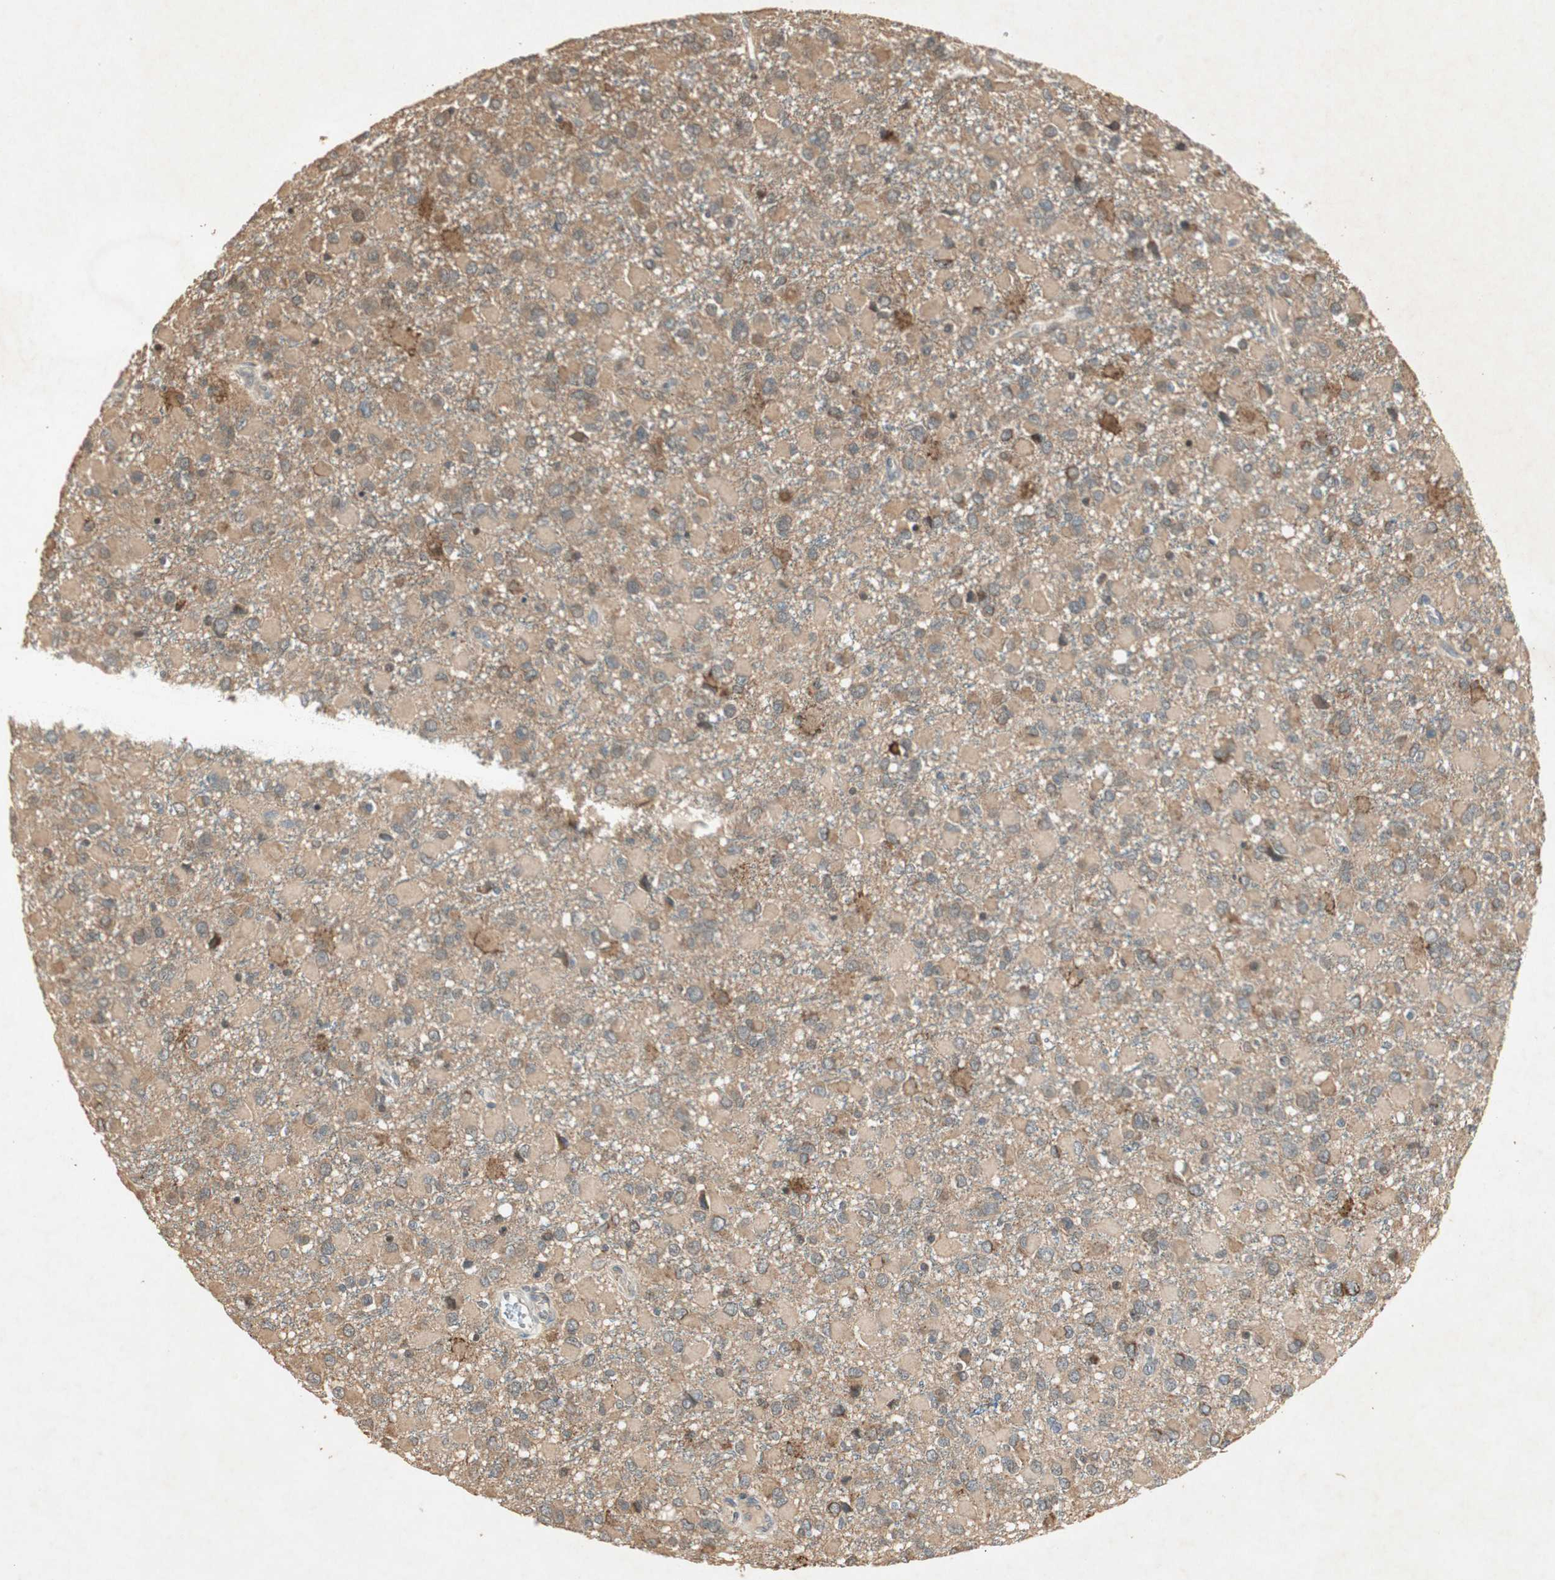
{"staining": {"intensity": "strong", "quantity": "25%-75%", "location": "cytoplasmic/membranous"}, "tissue": "glioma", "cell_type": "Tumor cells", "image_type": "cancer", "snomed": [{"axis": "morphology", "description": "Glioma, malignant, Low grade"}, {"axis": "topography", "description": "Brain"}], "caption": "Glioma stained for a protein displays strong cytoplasmic/membranous positivity in tumor cells.", "gene": "USP2", "patient": {"sex": "male", "age": 42}}